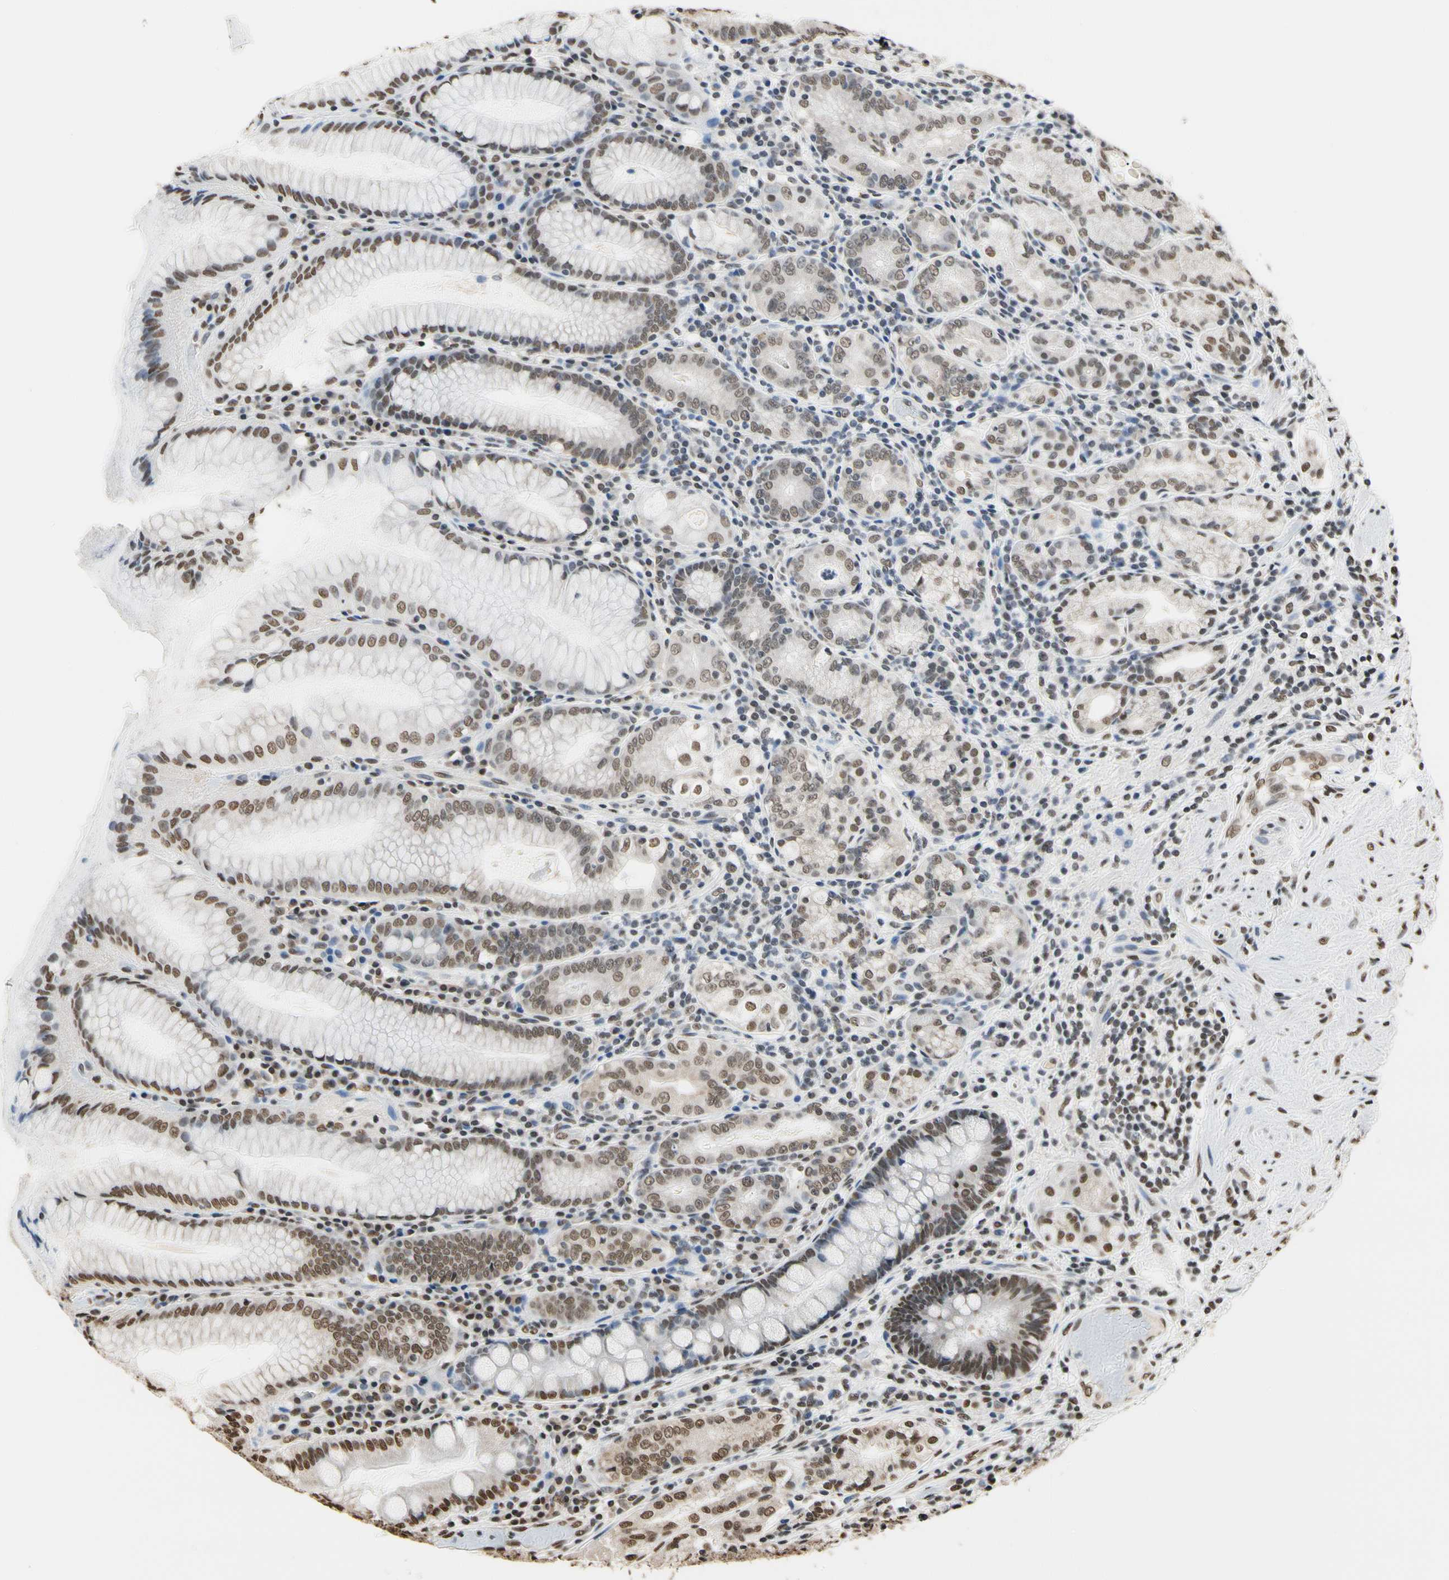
{"staining": {"intensity": "moderate", "quantity": "25%-75%", "location": "nuclear"}, "tissue": "stomach", "cell_type": "Glandular cells", "image_type": "normal", "snomed": [{"axis": "morphology", "description": "Normal tissue, NOS"}, {"axis": "topography", "description": "Stomach, lower"}], "caption": "Brown immunohistochemical staining in unremarkable stomach reveals moderate nuclear positivity in about 25%-75% of glandular cells.", "gene": "HNRNPK", "patient": {"sex": "female", "age": 76}}